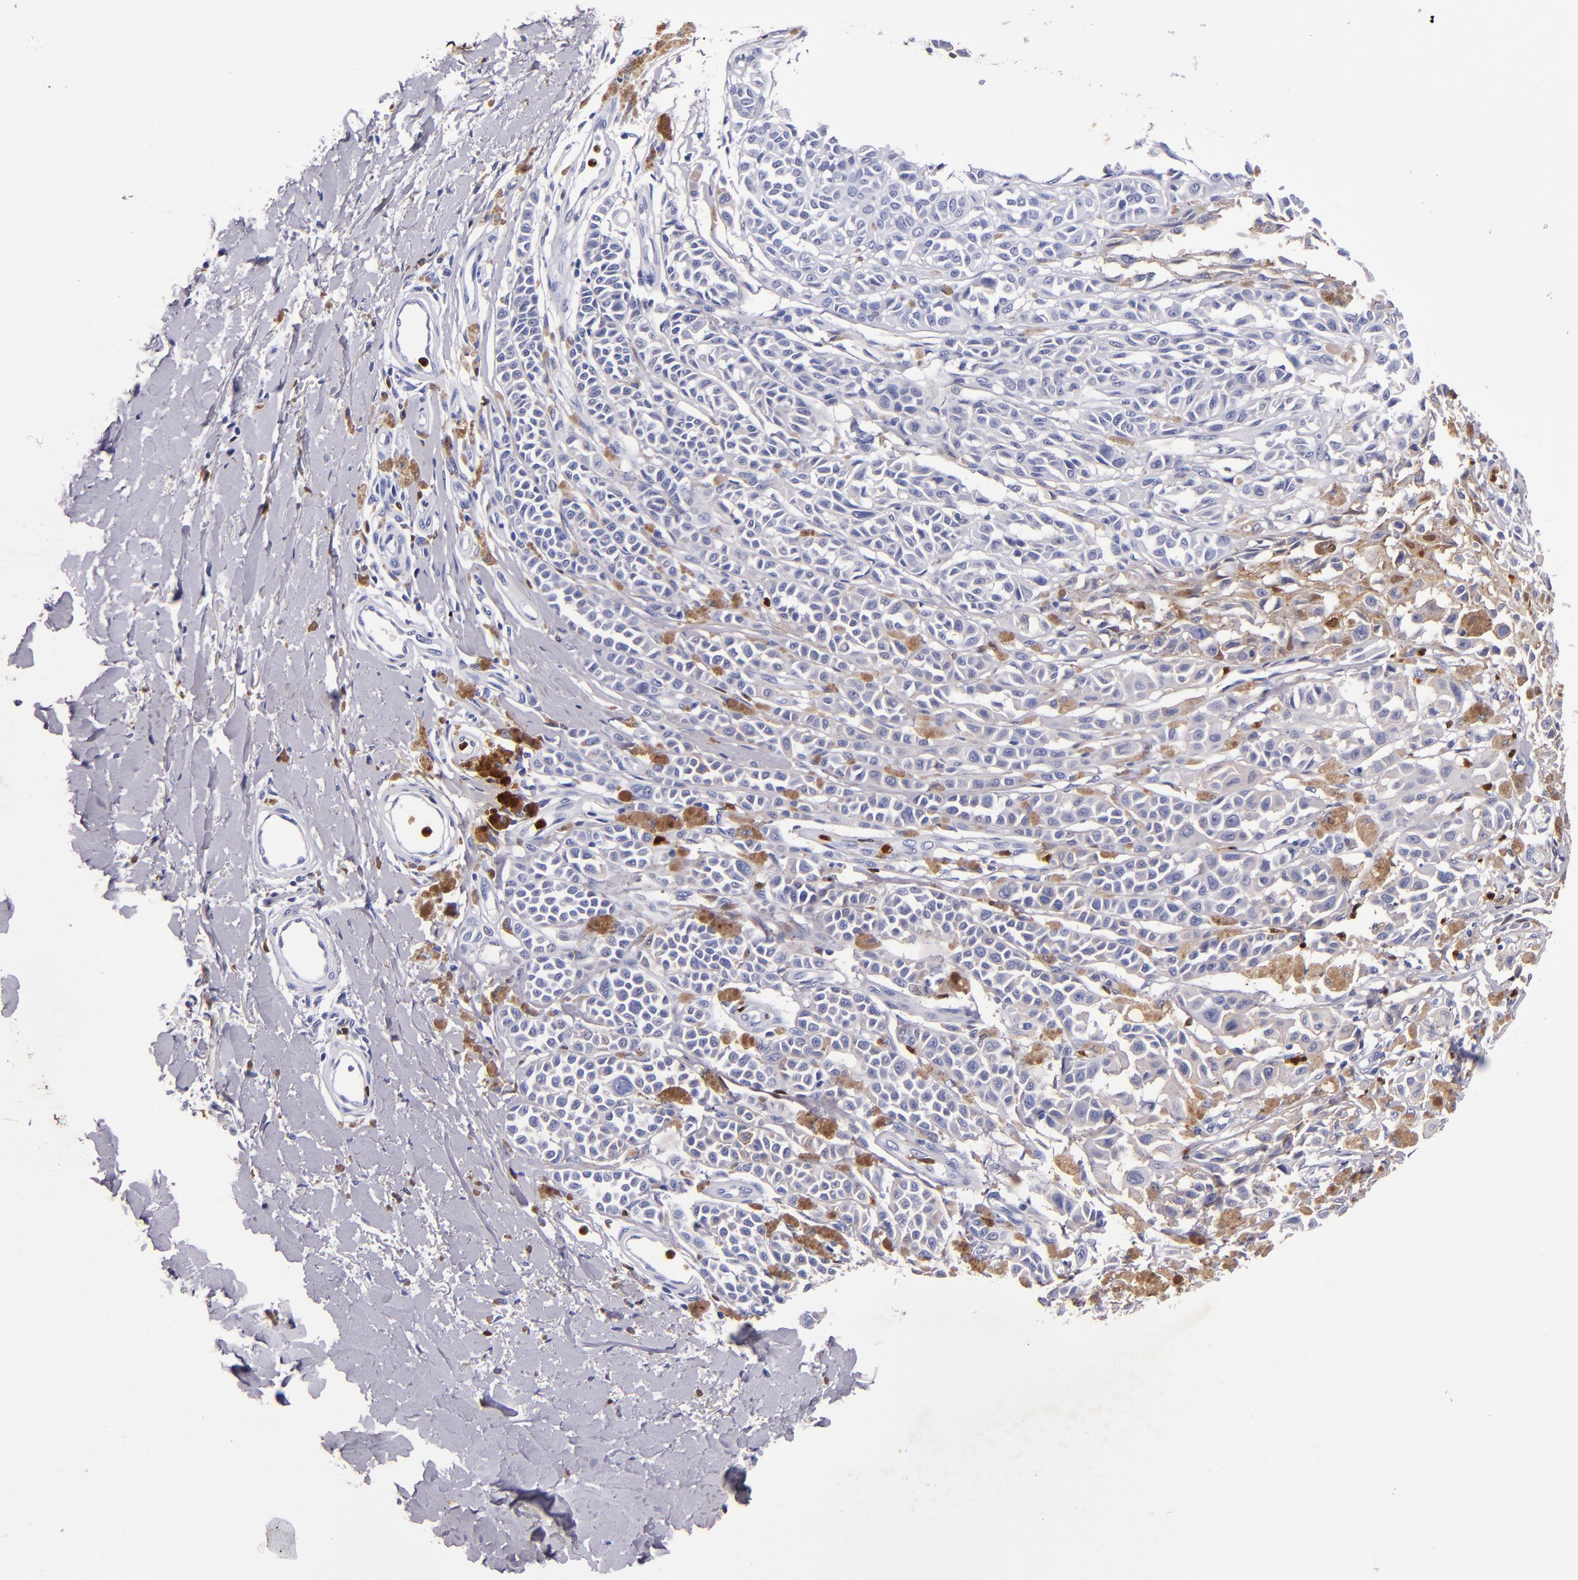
{"staining": {"intensity": "weak", "quantity": "<25%", "location": "cytoplasmic/membranous,nuclear"}, "tissue": "melanoma", "cell_type": "Tumor cells", "image_type": "cancer", "snomed": [{"axis": "morphology", "description": "Malignant melanoma, NOS"}, {"axis": "topography", "description": "Skin"}], "caption": "DAB (3,3'-diaminobenzidine) immunohistochemical staining of malignant melanoma displays no significant staining in tumor cells.", "gene": "S100A8", "patient": {"sex": "female", "age": 38}}